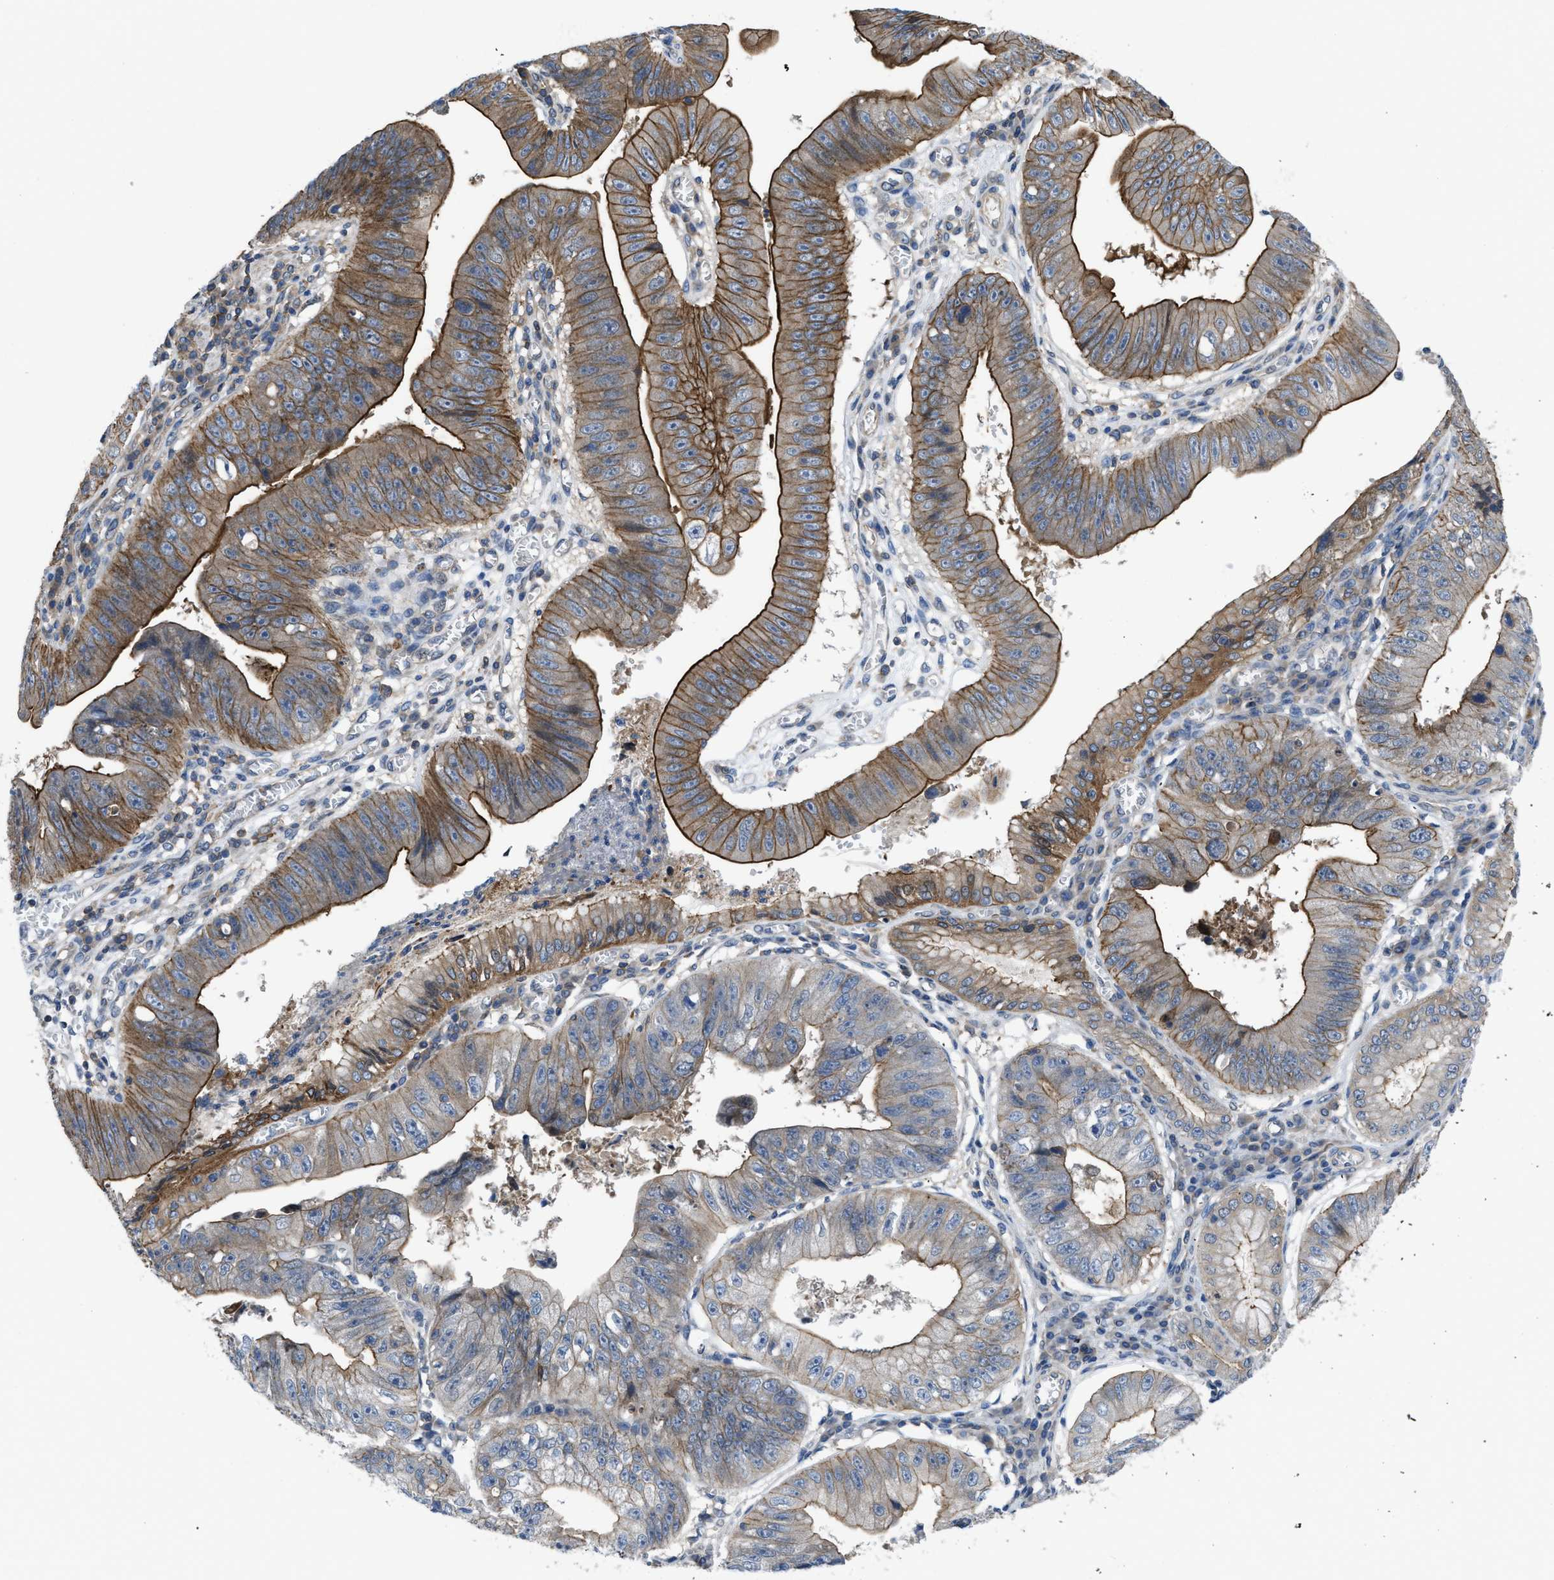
{"staining": {"intensity": "strong", "quantity": ">75%", "location": "cytoplasmic/membranous"}, "tissue": "stomach cancer", "cell_type": "Tumor cells", "image_type": "cancer", "snomed": [{"axis": "morphology", "description": "Adenocarcinoma, NOS"}, {"axis": "topography", "description": "Stomach"}], "caption": "Stomach adenocarcinoma stained with immunohistochemistry shows strong cytoplasmic/membranous staining in about >75% of tumor cells.", "gene": "MYO18A", "patient": {"sex": "male", "age": 59}}